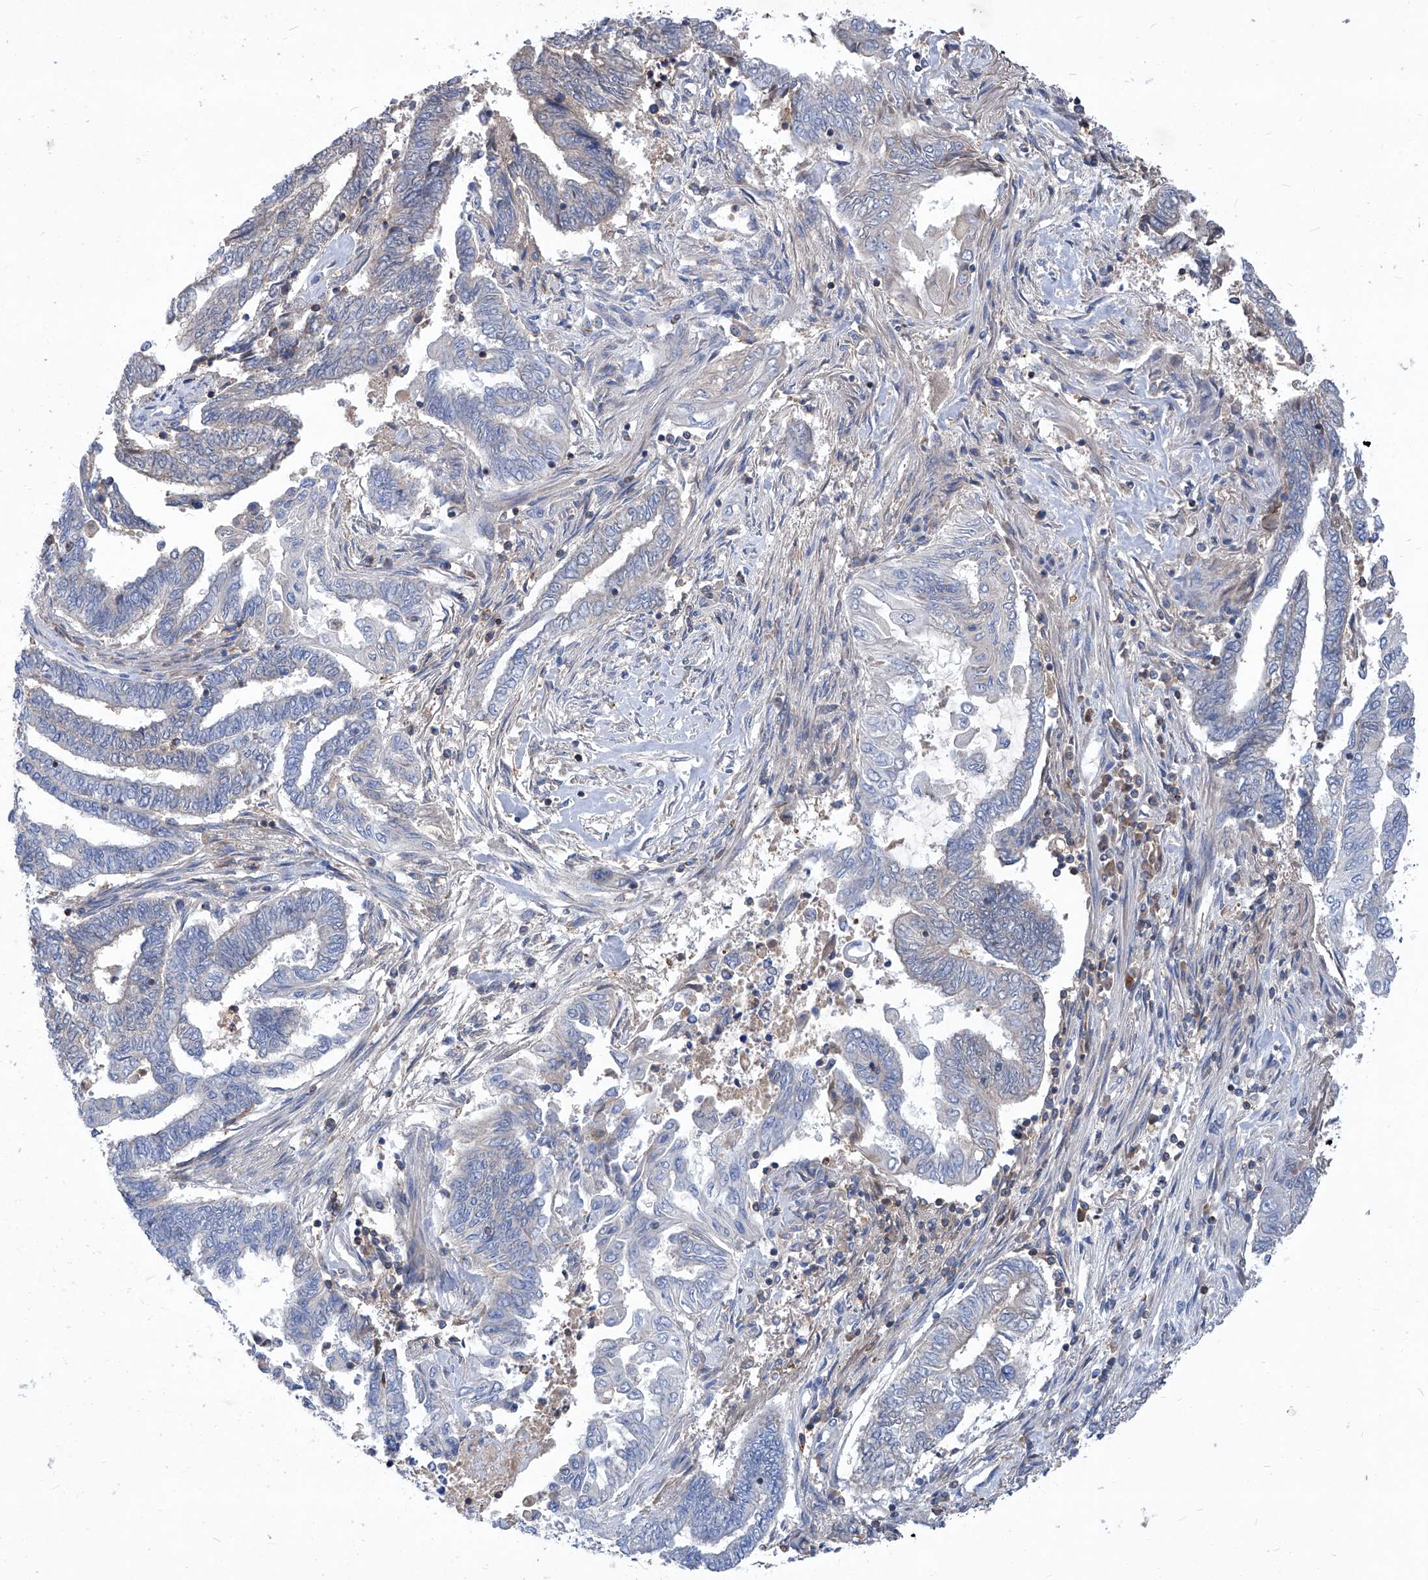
{"staining": {"intensity": "negative", "quantity": "none", "location": "none"}, "tissue": "endometrial cancer", "cell_type": "Tumor cells", "image_type": "cancer", "snomed": [{"axis": "morphology", "description": "Adenocarcinoma, NOS"}, {"axis": "topography", "description": "Uterus"}, {"axis": "topography", "description": "Endometrium"}], "caption": "Immunohistochemistry micrograph of human endometrial cancer stained for a protein (brown), which demonstrates no expression in tumor cells.", "gene": "EPHA8", "patient": {"sex": "female", "age": 70}}